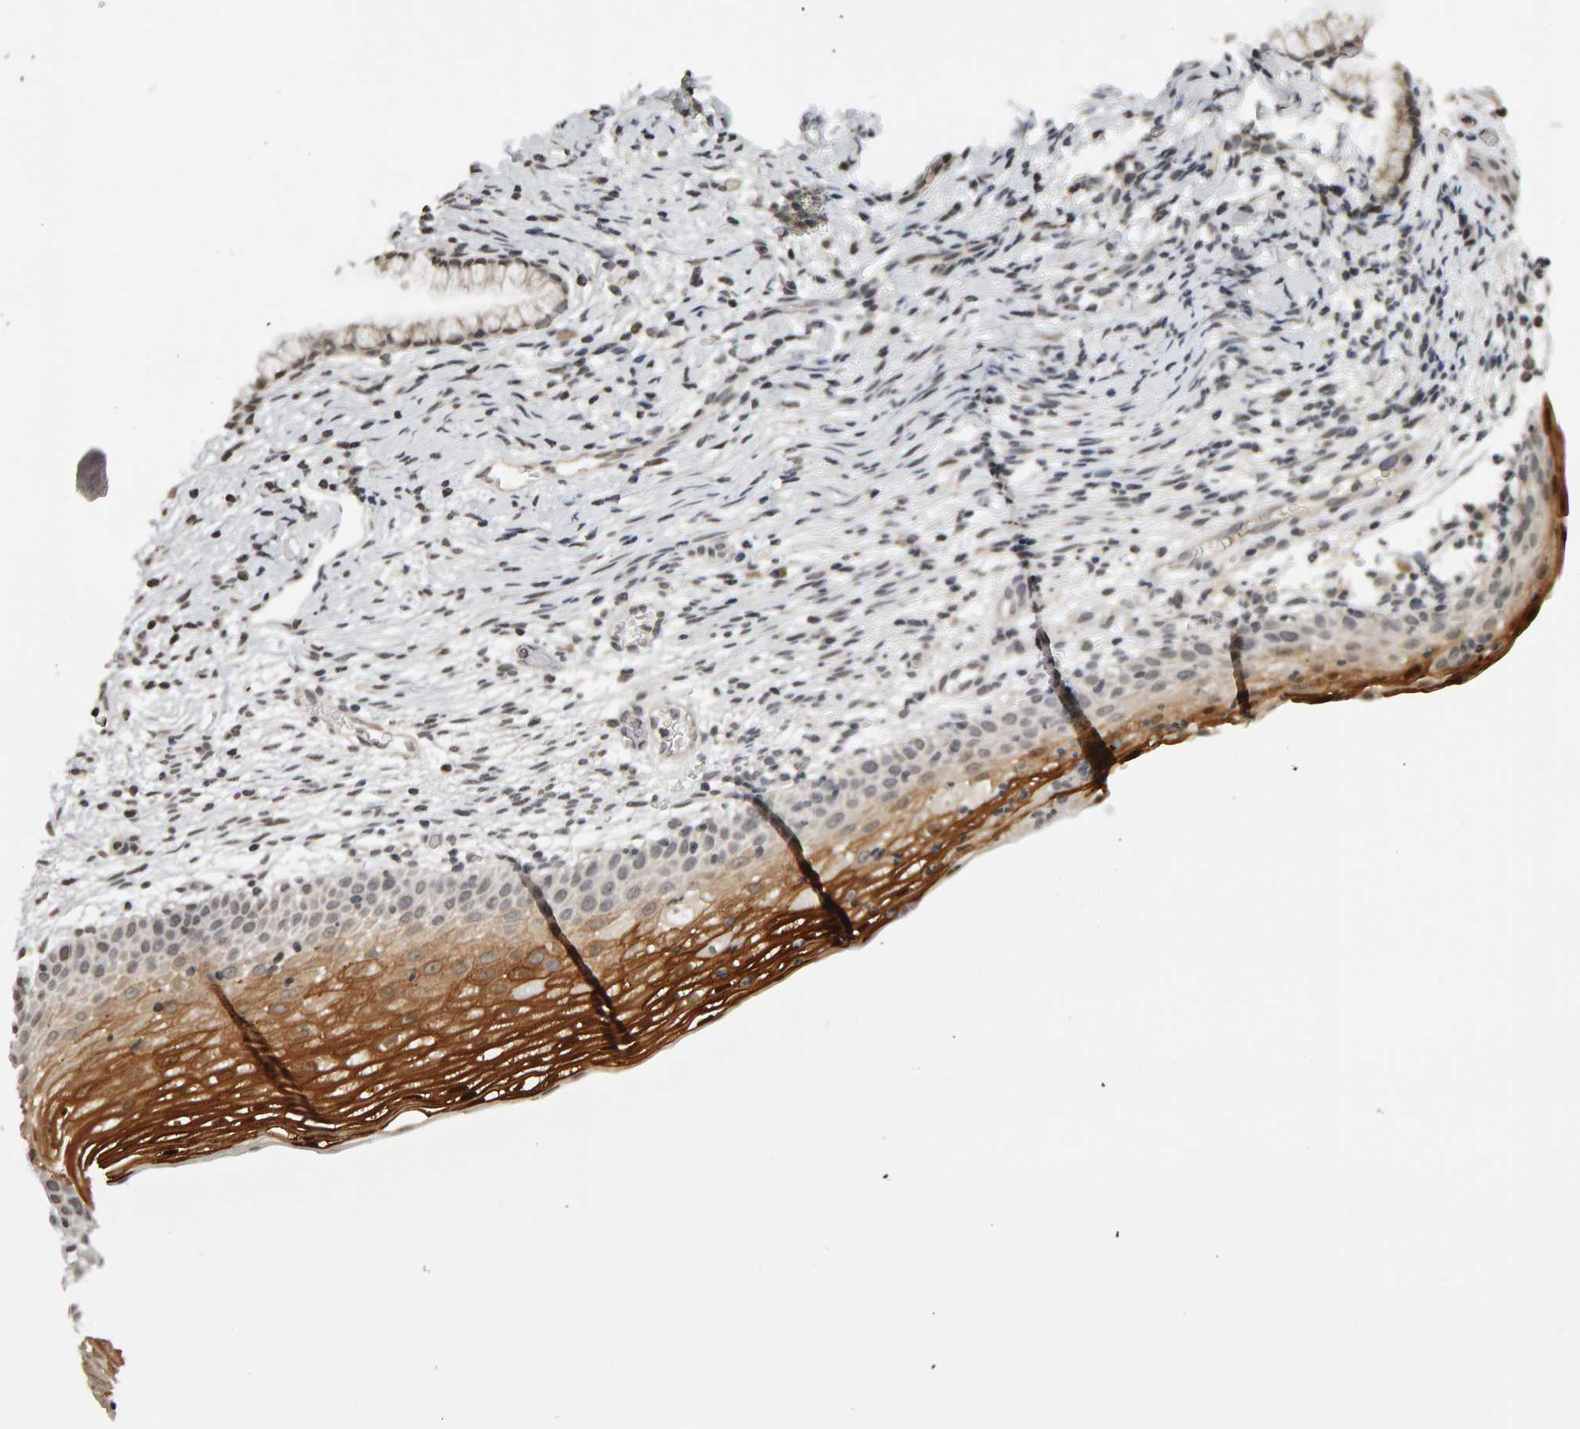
{"staining": {"intensity": "weak", "quantity": ">75%", "location": "cytoplasmic/membranous,nuclear"}, "tissue": "cervix", "cell_type": "Glandular cells", "image_type": "normal", "snomed": [{"axis": "morphology", "description": "Normal tissue, NOS"}, {"axis": "topography", "description": "Cervix"}], "caption": "Cervix stained with a brown dye reveals weak cytoplasmic/membranous,nuclear positive staining in approximately >75% of glandular cells.", "gene": "TRAM1", "patient": {"sex": "female", "age": 72}}